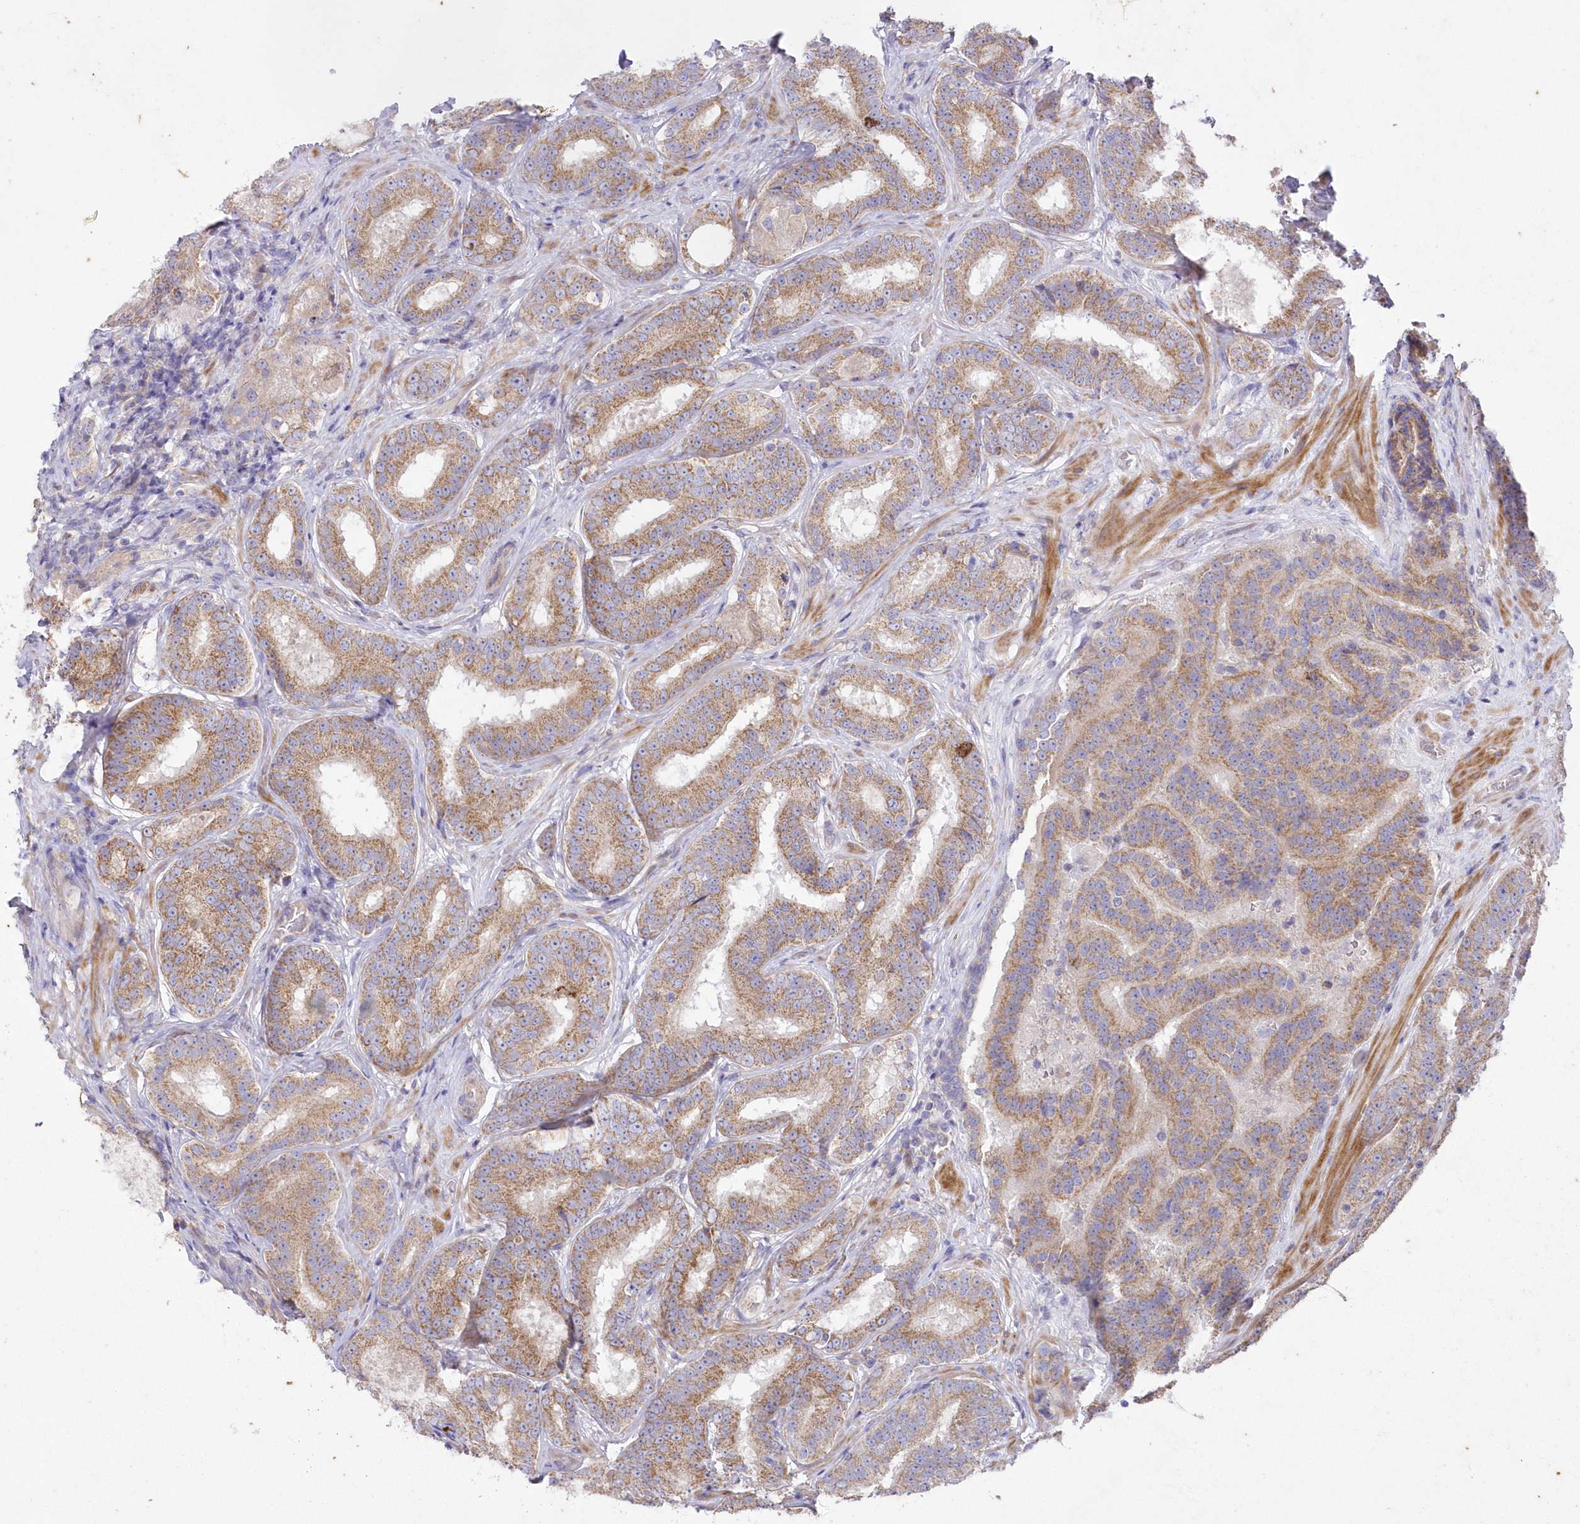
{"staining": {"intensity": "moderate", "quantity": "25%-75%", "location": "cytoplasmic/membranous"}, "tissue": "prostate cancer", "cell_type": "Tumor cells", "image_type": "cancer", "snomed": [{"axis": "morphology", "description": "Adenocarcinoma, High grade"}, {"axis": "topography", "description": "Prostate"}], "caption": "Prostate cancer (adenocarcinoma (high-grade)) stained with a brown dye reveals moderate cytoplasmic/membranous positive staining in approximately 25%-75% of tumor cells.", "gene": "ITSN2", "patient": {"sex": "male", "age": 57}}